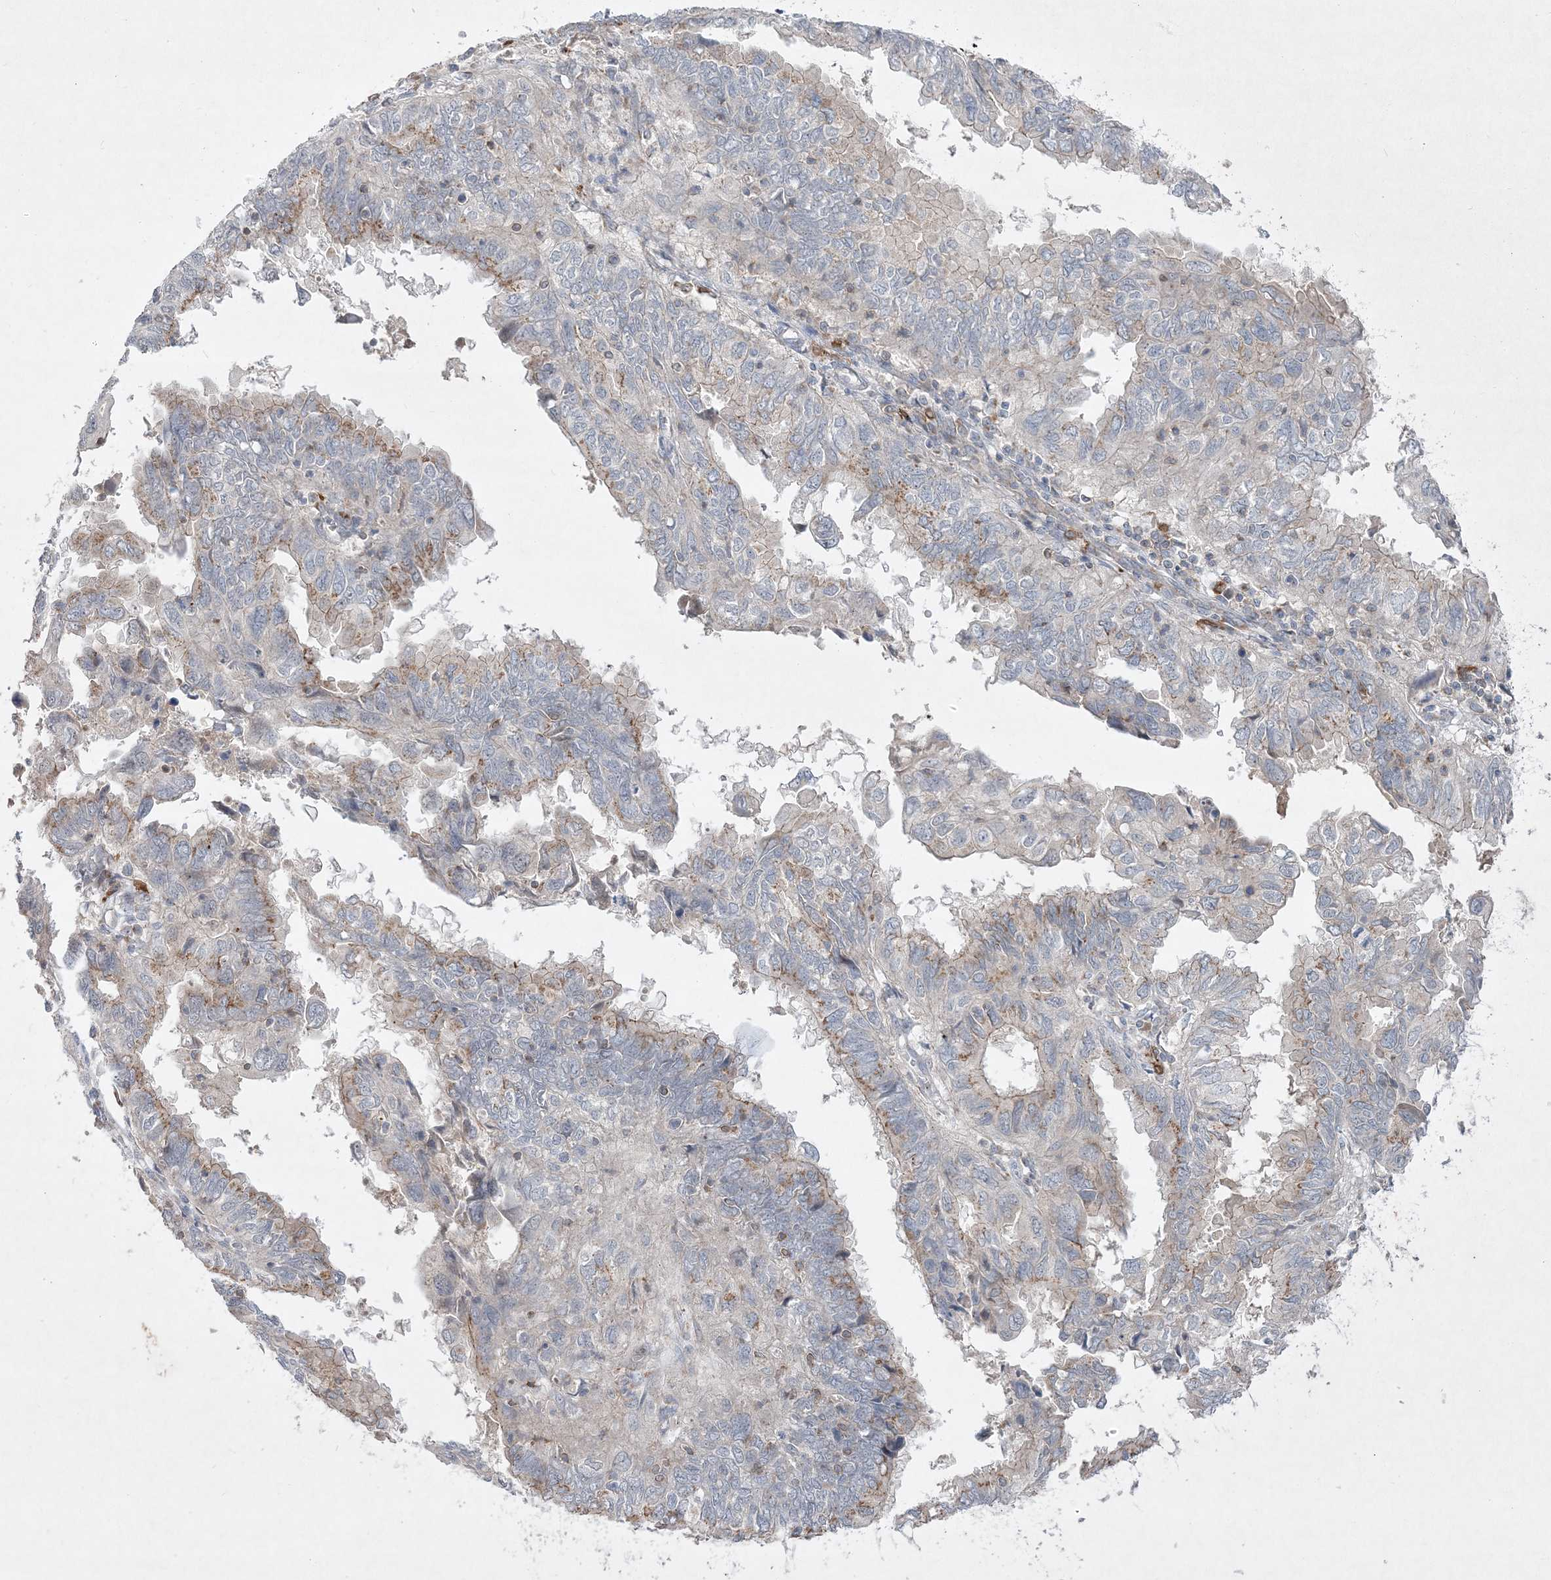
{"staining": {"intensity": "weak", "quantity": "25%-75%", "location": "cytoplasmic/membranous"}, "tissue": "endometrial cancer", "cell_type": "Tumor cells", "image_type": "cancer", "snomed": [{"axis": "morphology", "description": "Adenocarcinoma, NOS"}, {"axis": "topography", "description": "Uterus"}], "caption": "Protein staining of endometrial adenocarcinoma tissue reveals weak cytoplasmic/membranous staining in approximately 25%-75% of tumor cells.", "gene": "CLNK", "patient": {"sex": "female", "age": 77}}